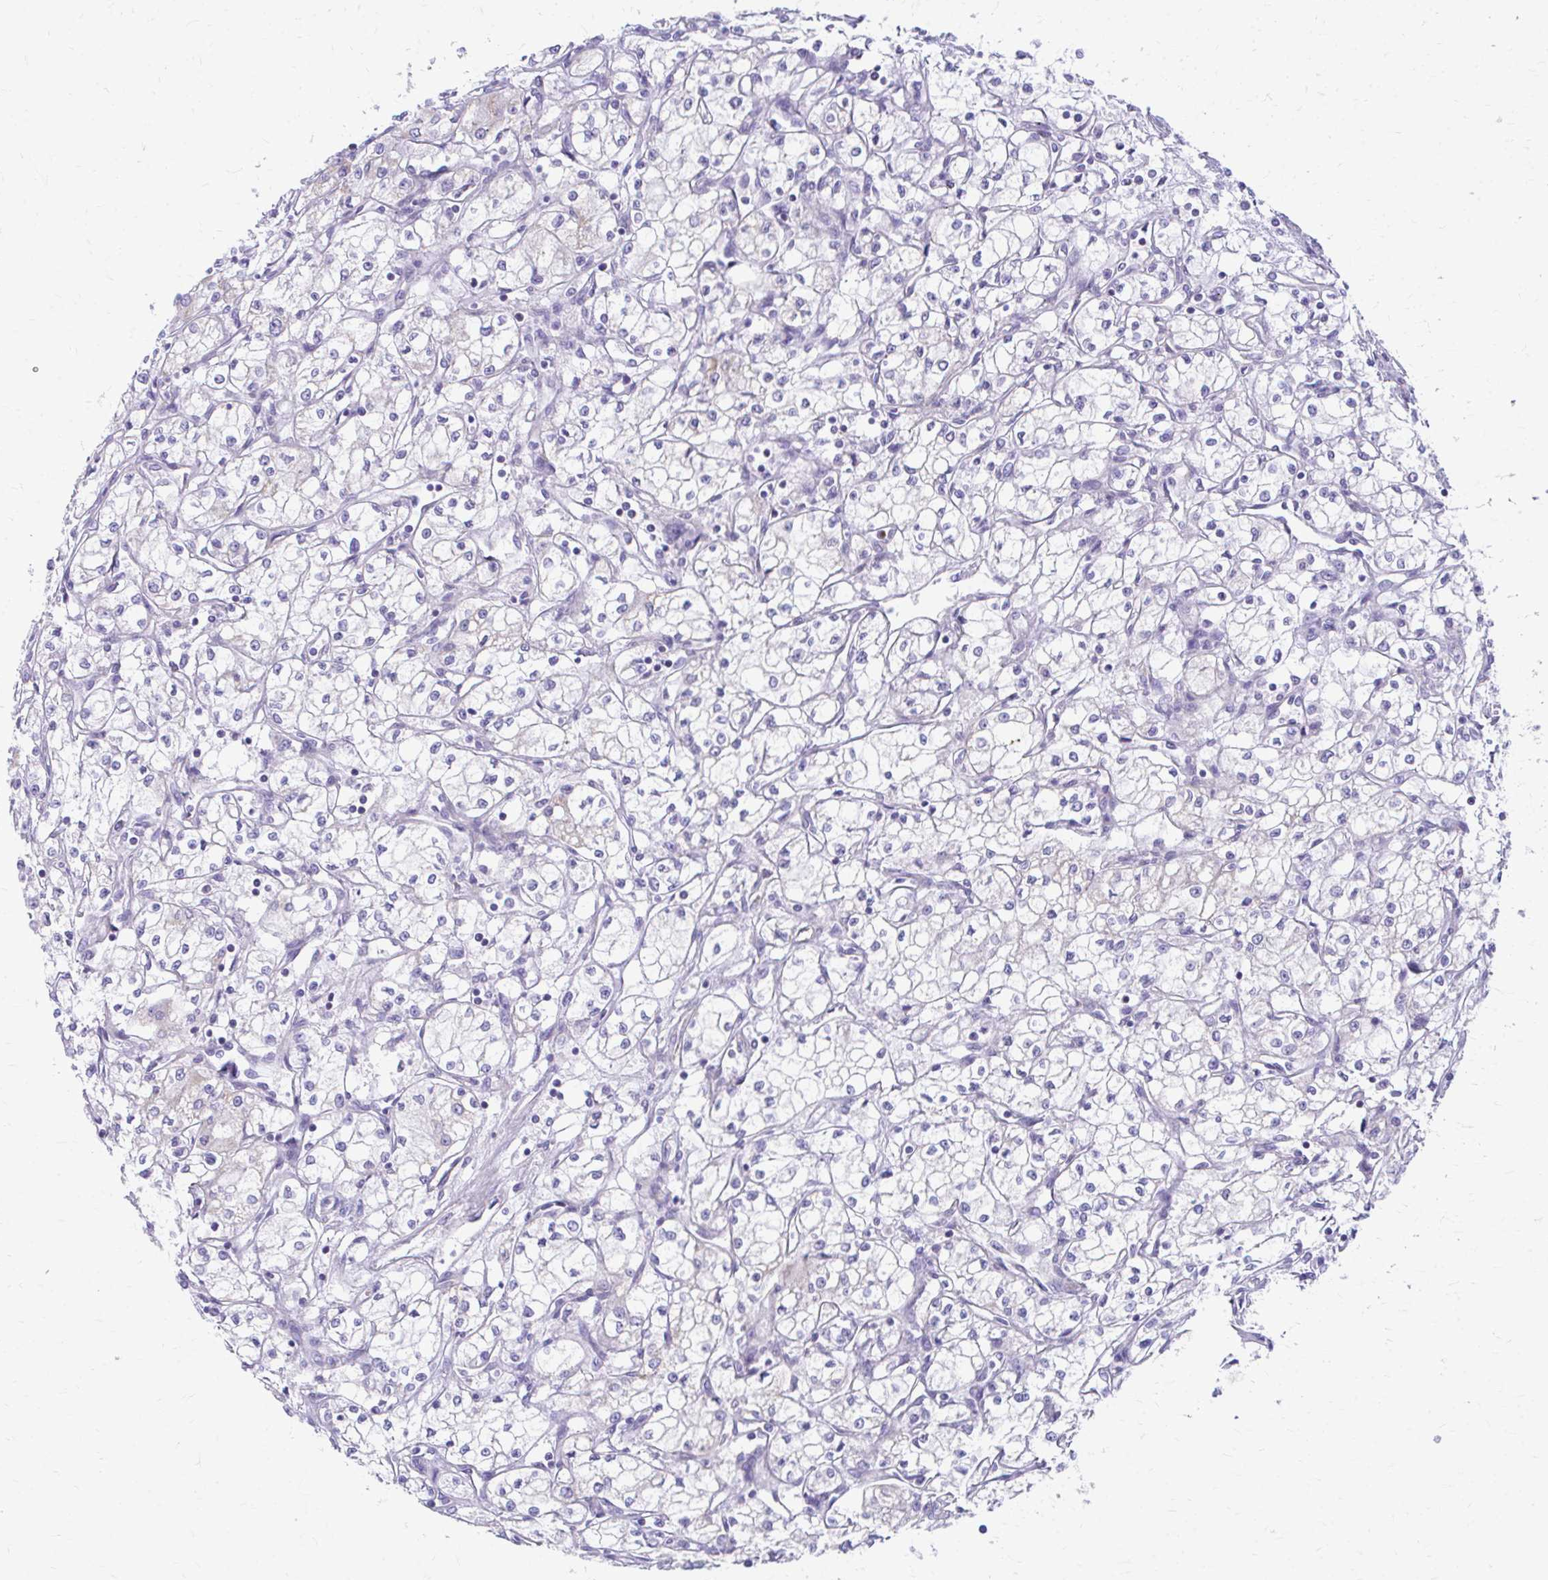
{"staining": {"intensity": "negative", "quantity": "none", "location": "none"}, "tissue": "renal cancer", "cell_type": "Tumor cells", "image_type": "cancer", "snomed": [{"axis": "morphology", "description": "Adenocarcinoma, NOS"}, {"axis": "topography", "description": "Kidney"}], "caption": "Tumor cells show no significant protein expression in renal cancer.", "gene": "MRPL19", "patient": {"sex": "male", "age": 59}}